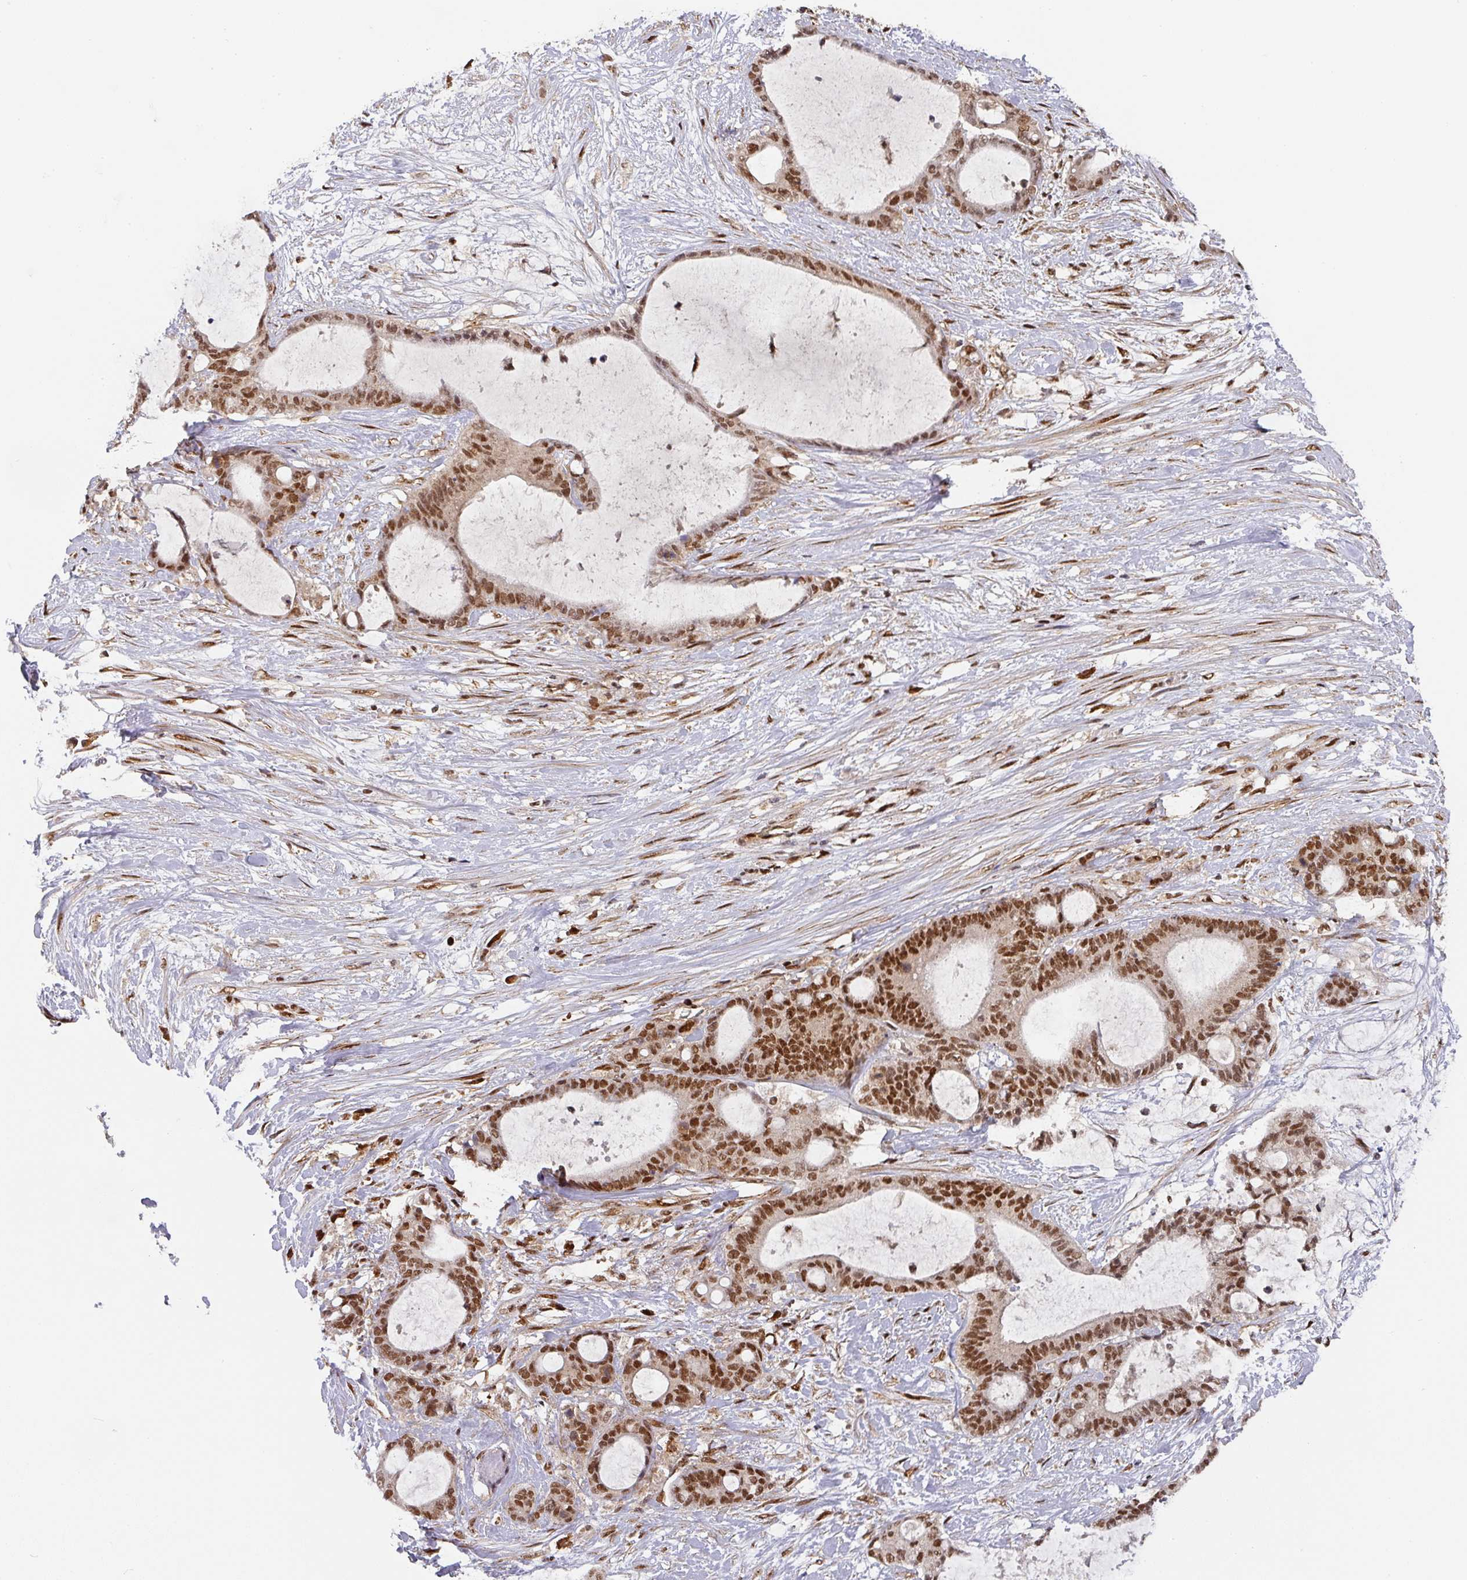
{"staining": {"intensity": "strong", "quantity": ">75%", "location": "nuclear"}, "tissue": "liver cancer", "cell_type": "Tumor cells", "image_type": "cancer", "snomed": [{"axis": "morphology", "description": "Normal tissue, NOS"}, {"axis": "morphology", "description": "Cholangiocarcinoma"}, {"axis": "topography", "description": "Liver"}, {"axis": "topography", "description": "Peripheral nerve tissue"}], "caption": "High-magnification brightfield microscopy of cholangiocarcinoma (liver) stained with DAB (3,3'-diaminobenzidine) (brown) and counterstained with hematoxylin (blue). tumor cells exhibit strong nuclear positivity is seen in approximately>75% of cells.", "gene": "DIDO1", "patient": {"sex": "female", "age": 73}}